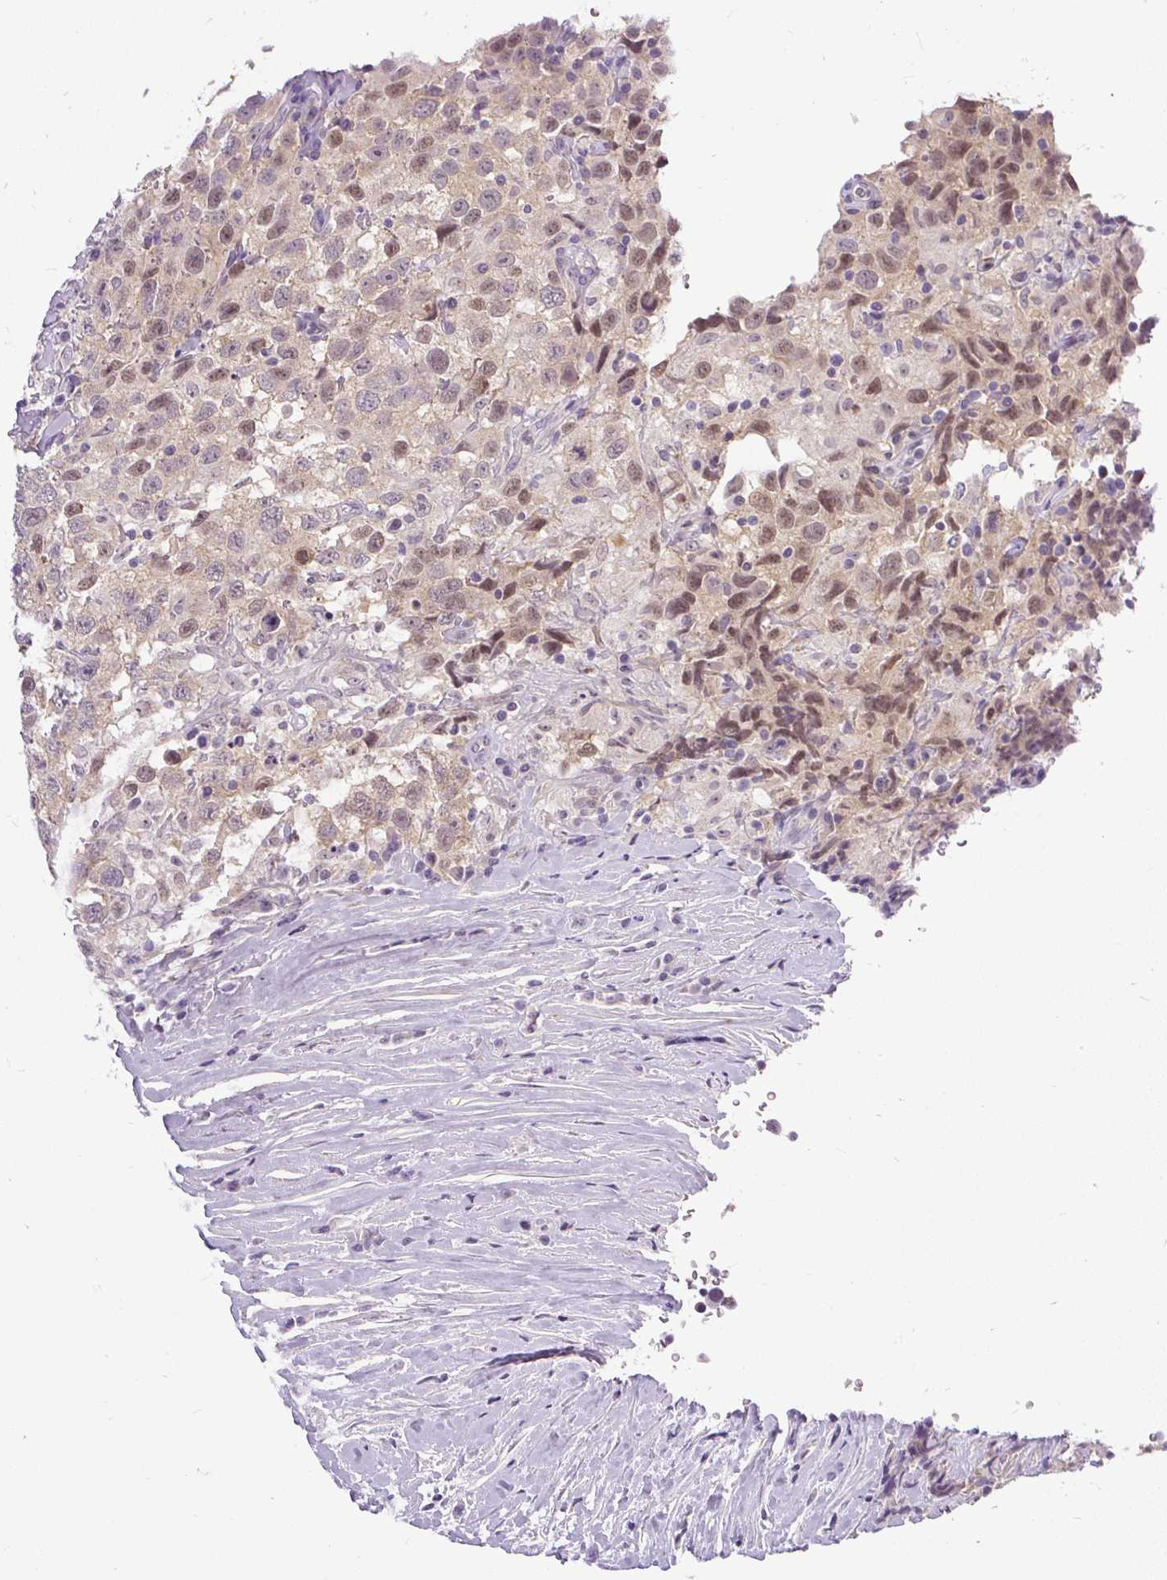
{"staining": {"intensity": "moderate", "quantity": "<25%", "location": "cytoplasmic/membranous,nuclear"}, "tissue": "testis cancer", "cell_type": "Tumor cells", "image_type": "cancer", "snomed": [{"axis": "morphology", "description": "Seminoma, NOS"}, {"axis": "topography", "description": "Testis"}], "caption": "This histopathology image reveals testis cancer (seminoma) stained with immunohistochemistry (IHC) to label a protein in brown. The cytoplasmic/membranous and nuclear of tumor cells show moderate positivity for the protein. Nuclei are counter-stained blue.", "gene": "FAM117B", "patient": {"sex": "male", "age": 41}}